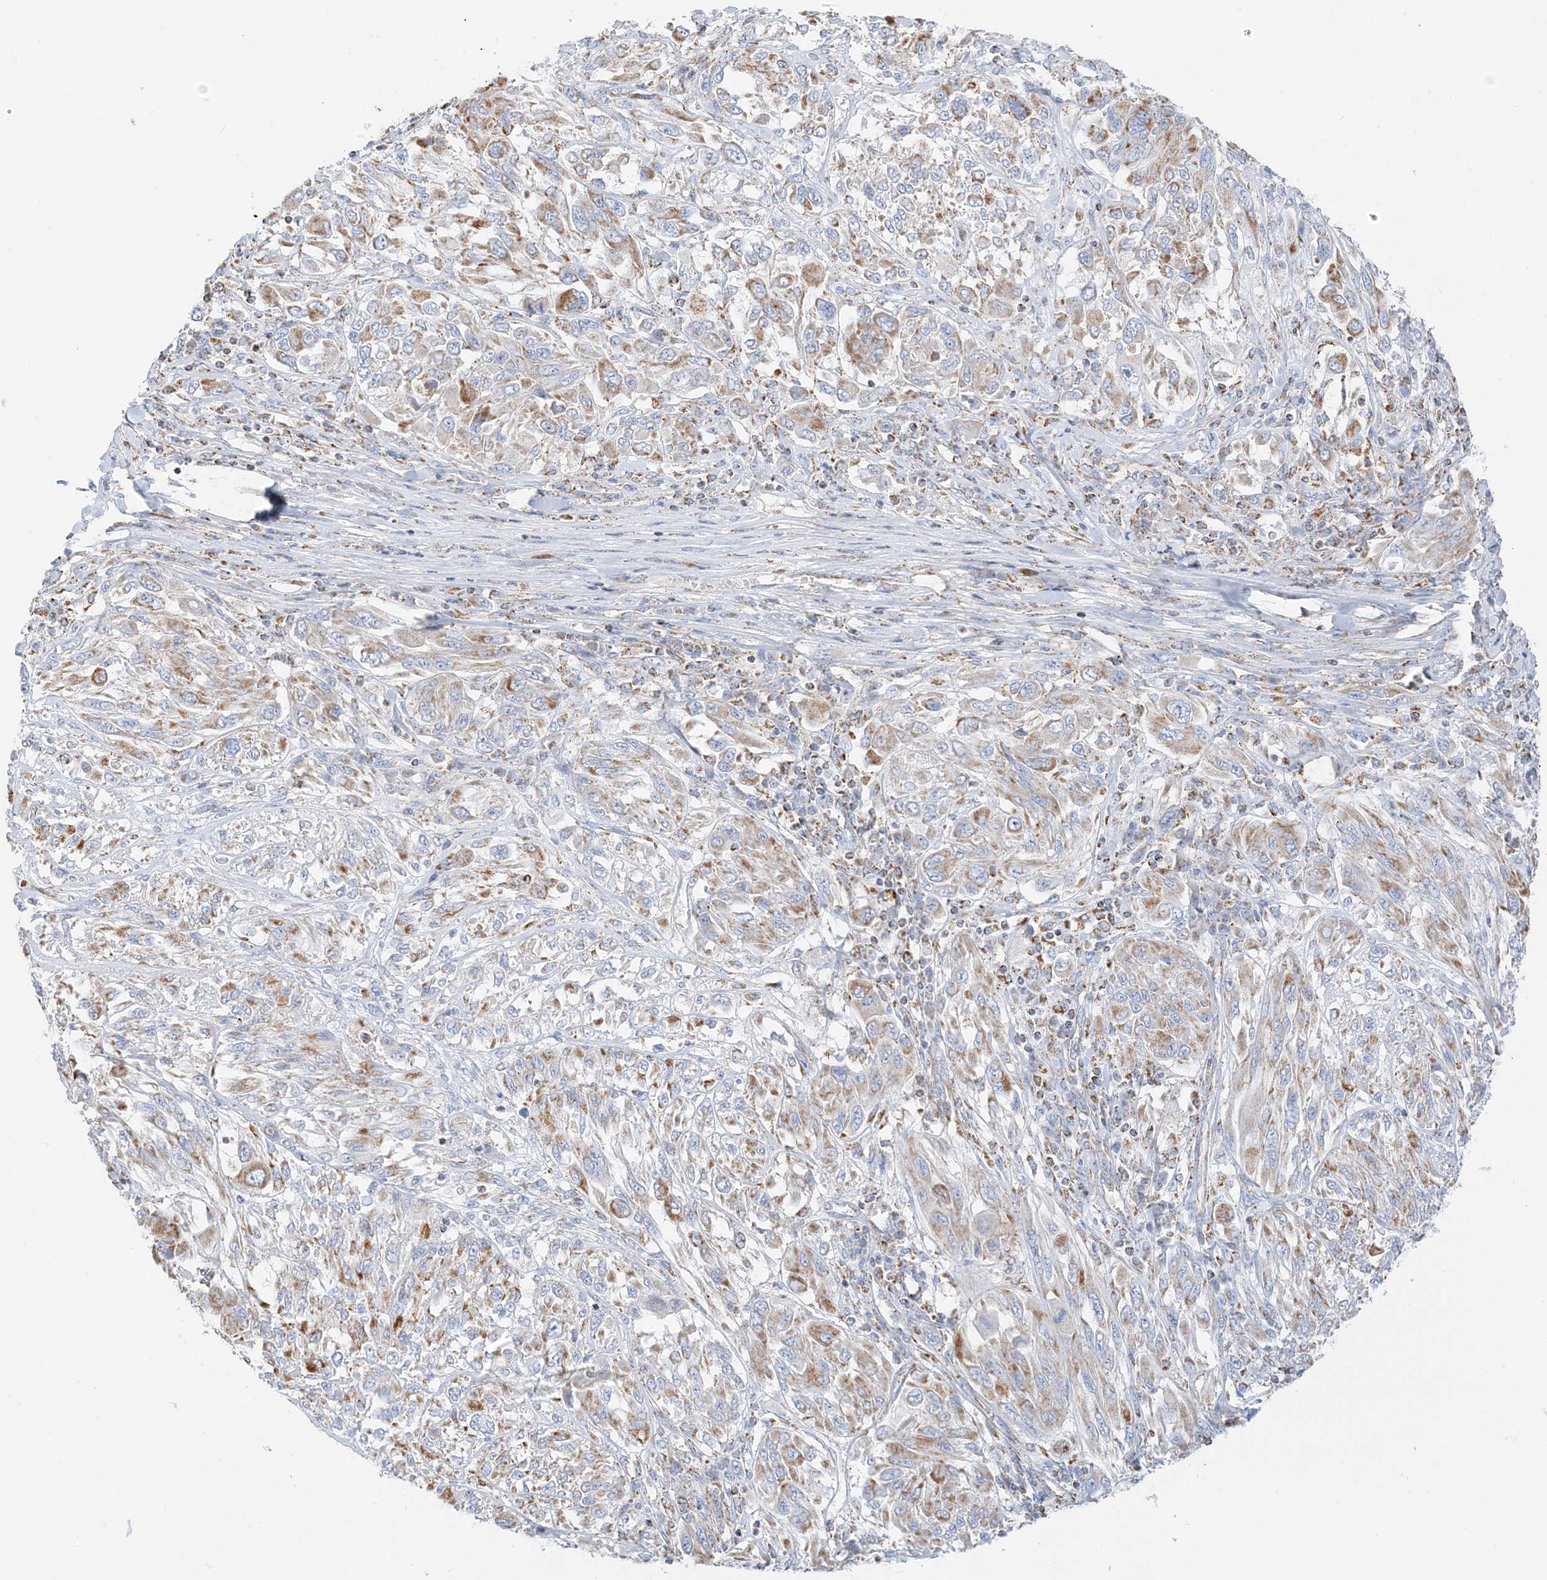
{"staining": {"intensity": "moderate", "quantity": ">75%", "location": "cytoplasmic/membranous"}, "tissue": "melanoma", "cell_type": "Tumor cells", "image_type": "cancer", "snomed": [{"axis": "morphology", "description": "Malignant melanoma, NOS"}, {"axis": "topography", "description": "Skin"}], "caption": "Immunohistochemical staining of human melanoma demonstrates medium levels of moderate cytoplasmic/membranous protein expression in approximately >75% of tumor cells. The staining was performed using DAB (3,3'-diaminobenzidine), with brown indicating positive protein expression. Nuclei are stained blue with hematoxylin.", "gene": "CAPN13", "patient": {"sex": "female", "age": 91}}